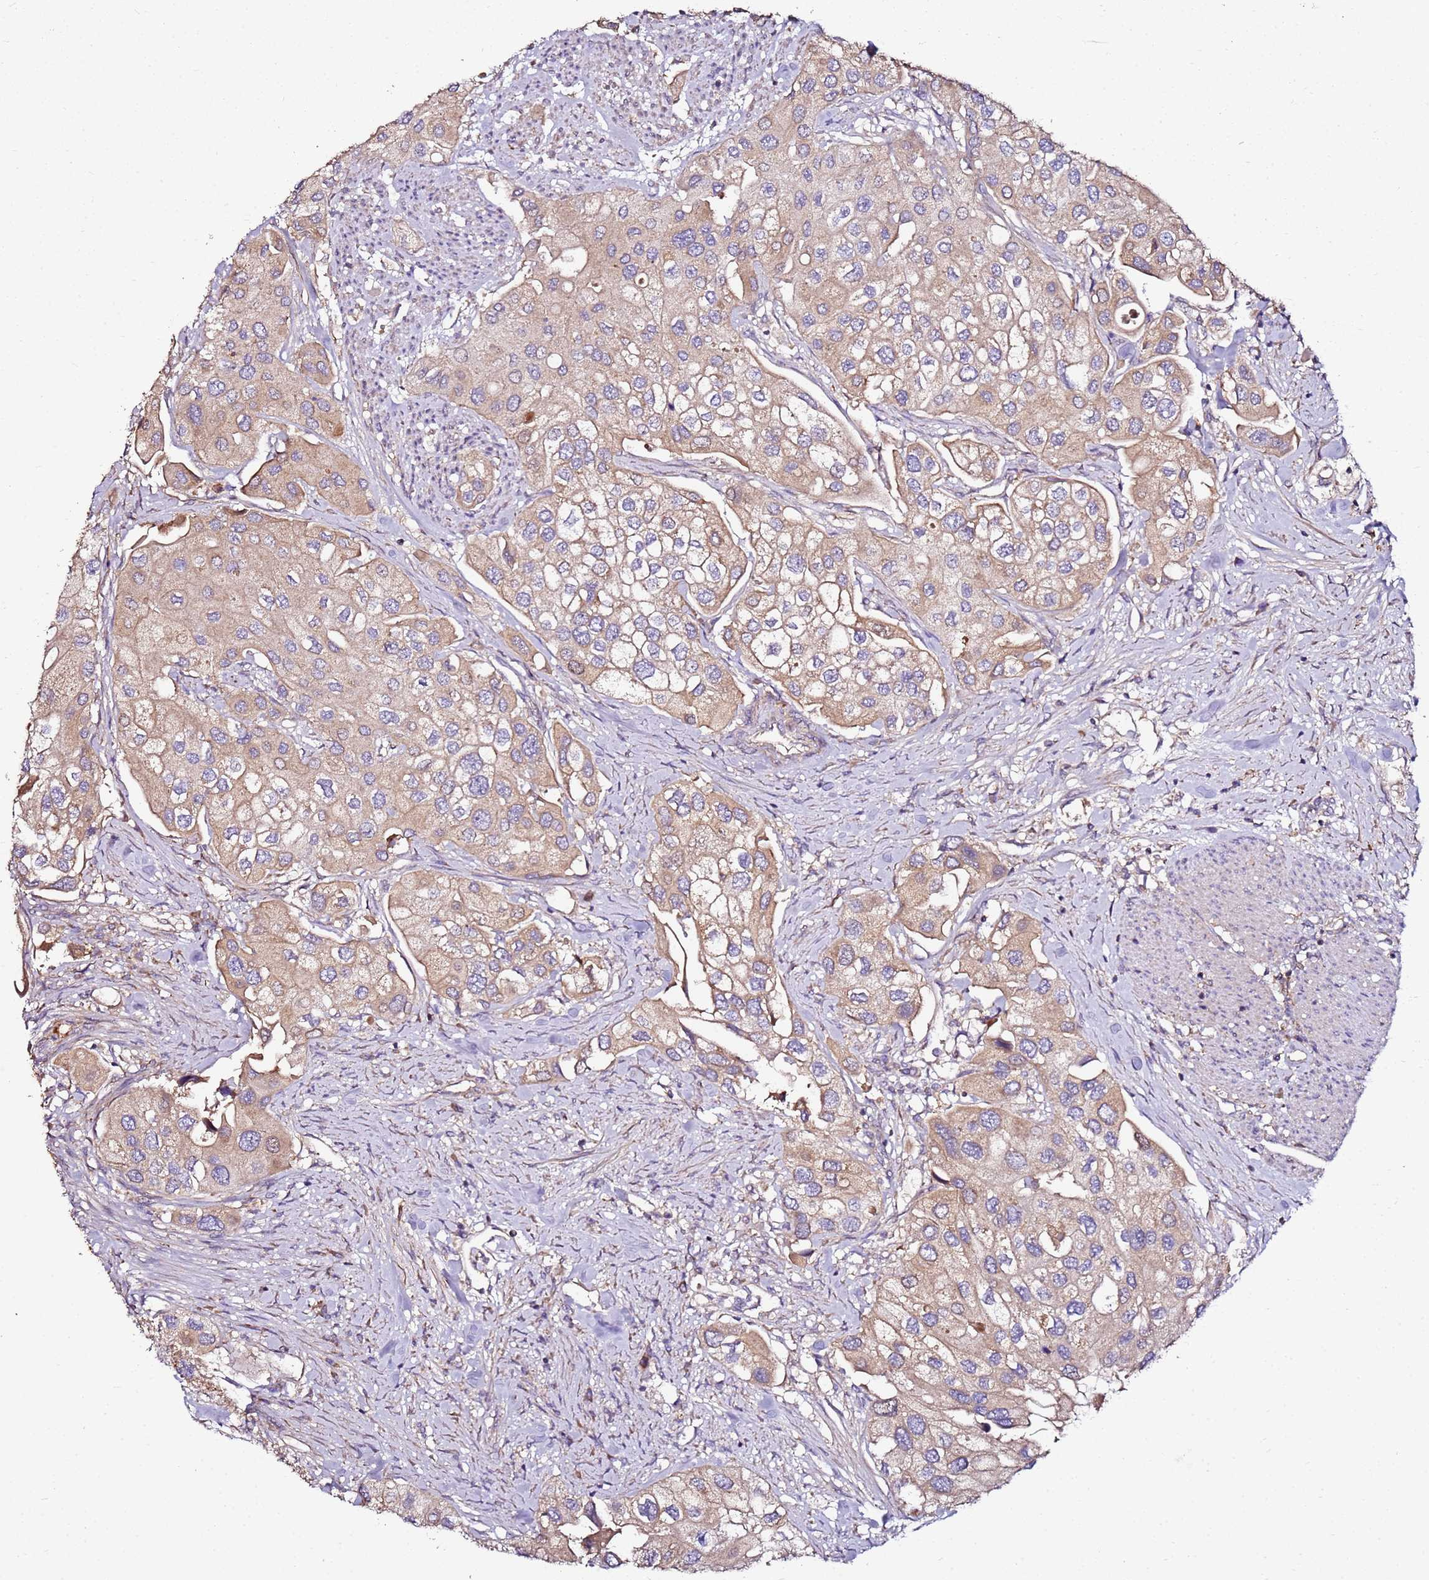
{"staining": {"intensity": "weak", "quantity": ">75%", "location": "cytoplasmic/membranous"}, "tissue": "urothelial cancer", "cell_type": "Tumor cells", "image_type": "cancer", "snomed": [{"axis": "morphology", "description": "Urothelial carcinoma, High grade"}, {"axis": "topography", "description": "Urinary bladder"}], "caption": "Protein expression analysis of human urothelial carcinoma (high-grade) reveals weak cytoplasmic/membranous expression in approximately >75% of tumor cells.", "gene": "KRTAP21-3", "patient": {"sex": "male", "age": 64}}